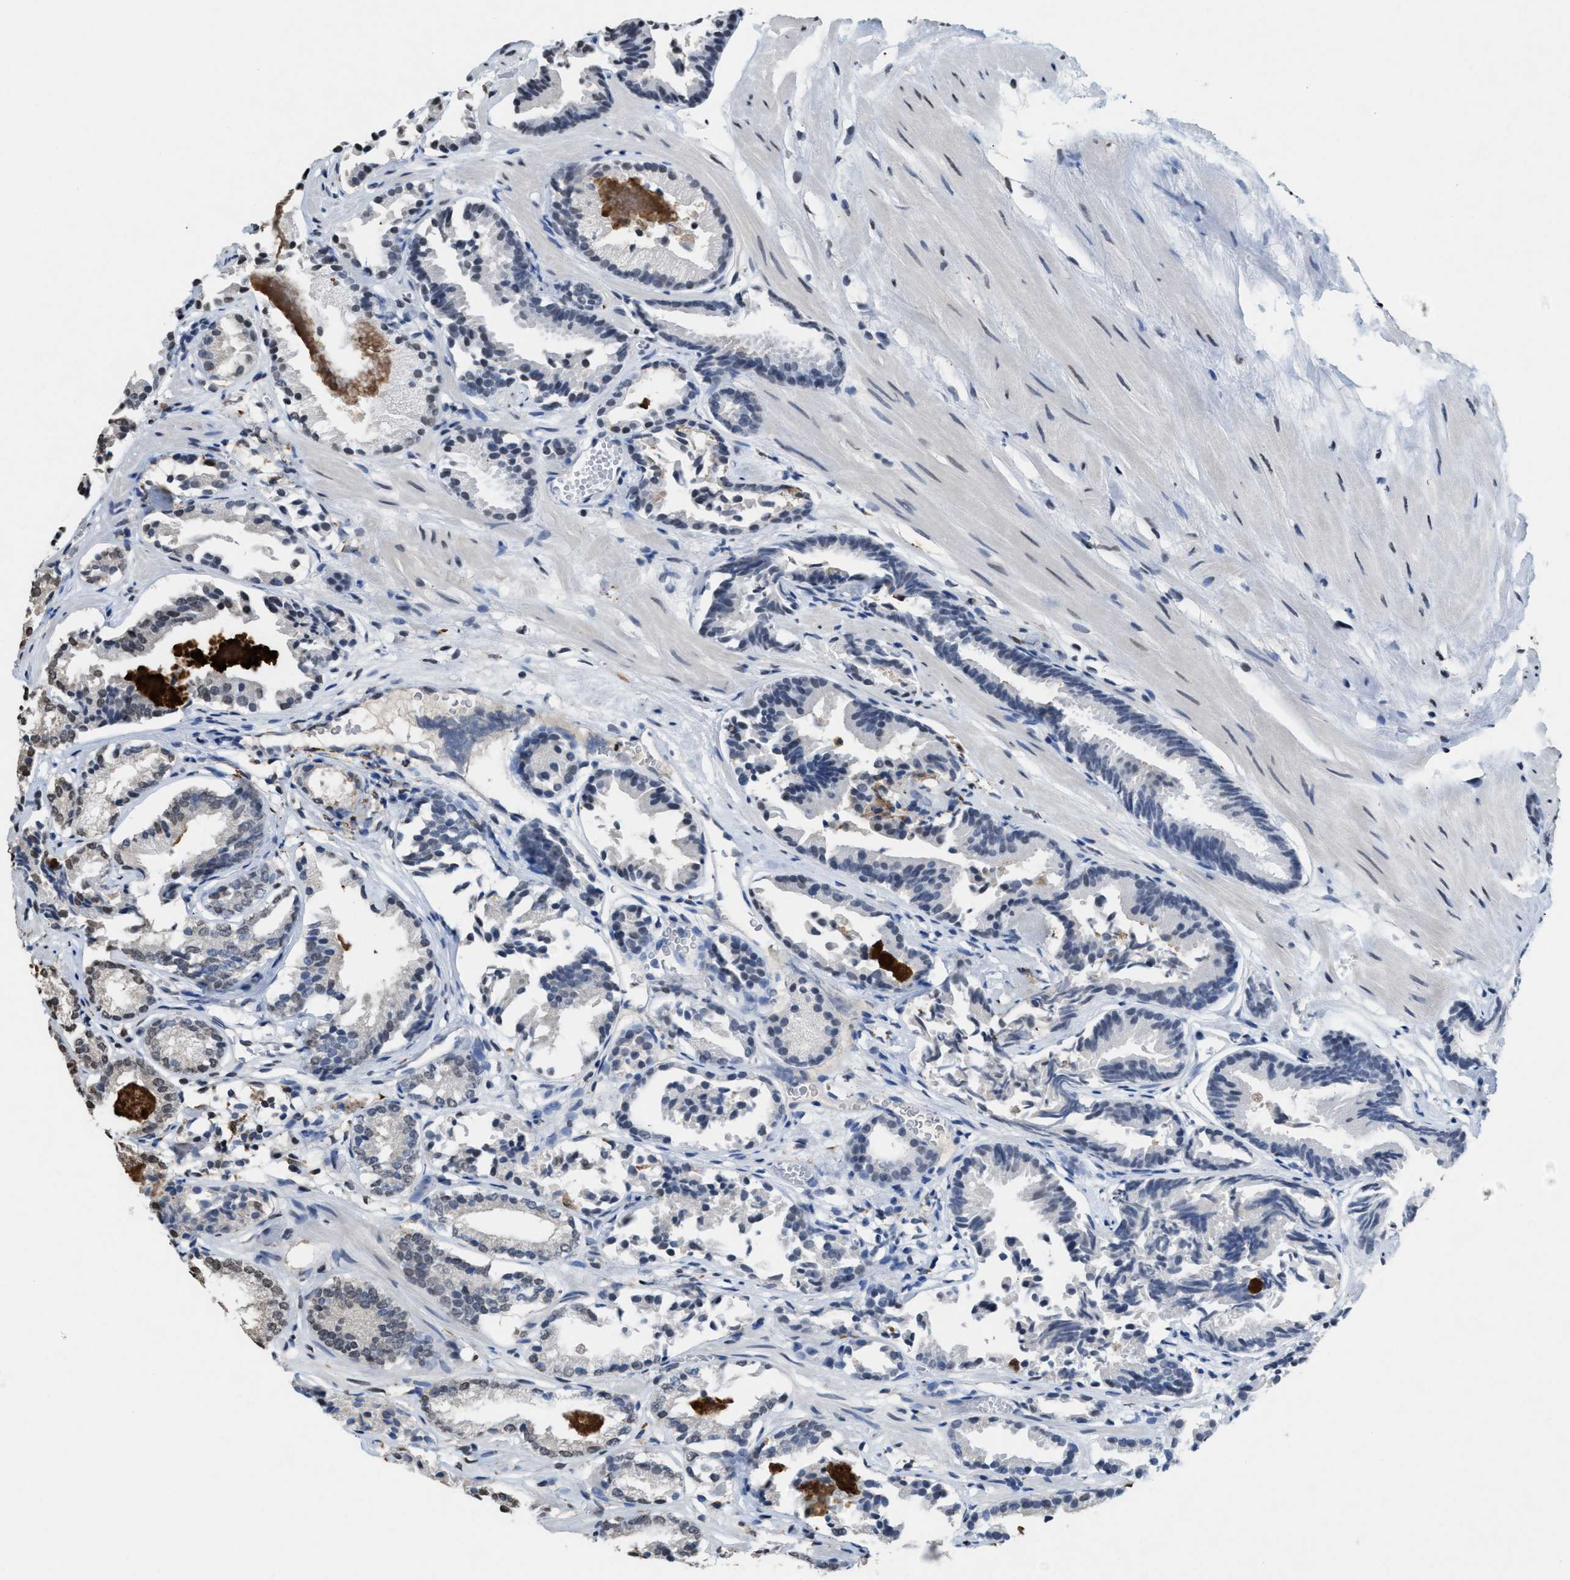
{"staining": {"intensity": "negative", "quantity": "none", "location": "none"}, "tissue": "prostate cancer", "cell_type": "Tumor cells", "image_type": "cancer", "snomed": [{"axis": "morphology", "description": "Adenocarcinoma, Low grade"}, {"axis": "topography", "description": "Prostate"}], "caption": "DAB immunohistochemical staining of human low-grade adenocarcinoma (prostate) demonstrates no significant positivity in tumor cells. The staining is performed using DAB brown chromogen with nuclei counter-stained in using hematoxylin.", "gene": "NUP88", "patient": {"sex": "male", "age": 51}}